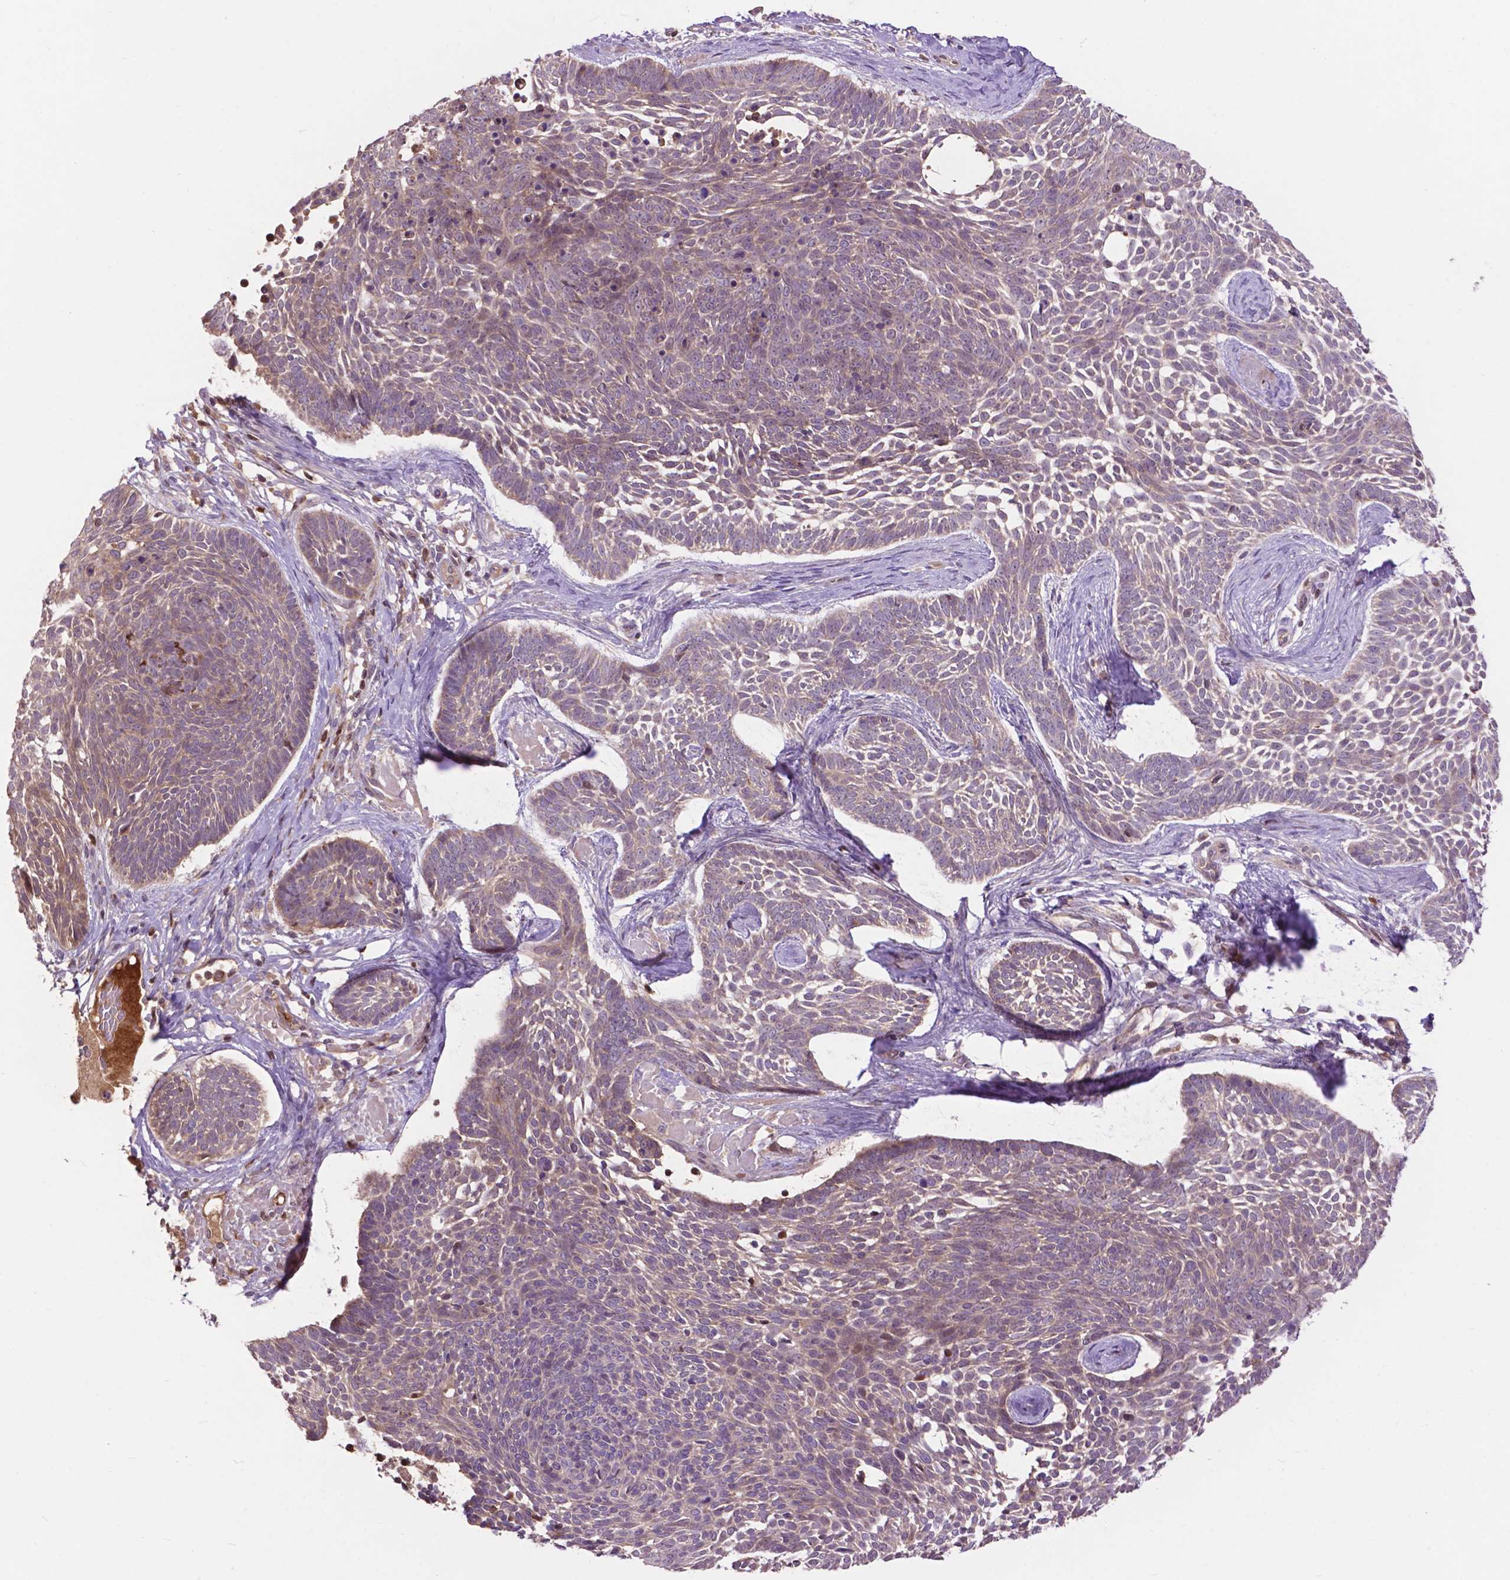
{"staining": {"intensity": "weak", "quantity": ">75%", "location": "cytoplasmic/membranous"}, "tissue": "skin cancer", "cell_type": "Tumor cells", "image_type": "cancer", "snomed": [{"axis": "morphology", "description": "Basal cell carcinoma"}, {"axis": "topography", "description": "Skin"}], "caption": "The image exhibits a brown stain indicating the presence of a protein in the cytoplasmic/membranous of tumor cells in skin basal cell carcinoma.", "gene": "CHMP4A", "patient": {"sex": "male", "age": 85}}